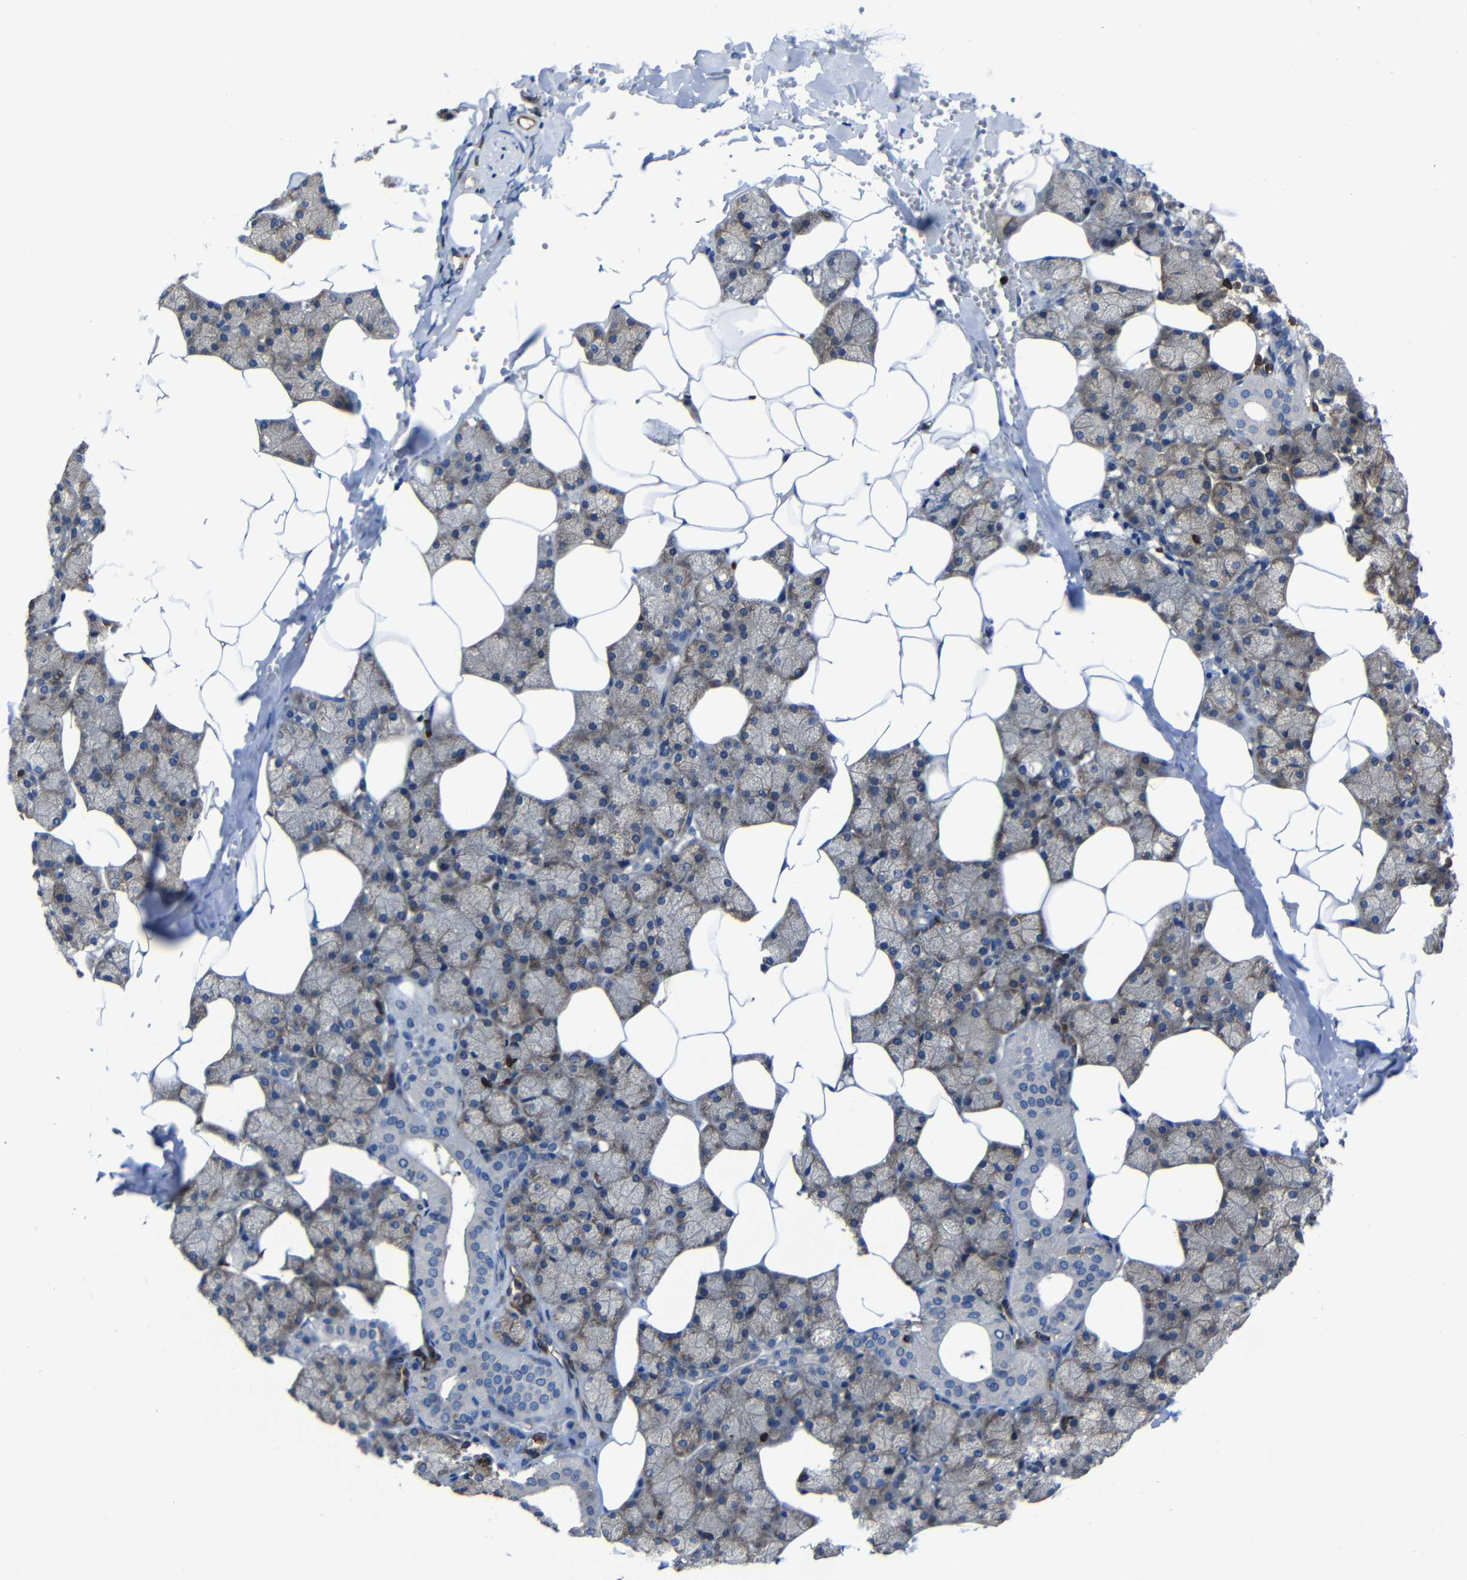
{"staining": {"intensity": "moderate", "quantity": "25%-75%", "location": "cytoplasmic/membranous"}, "tissue": "salivary gland", "cell_type": "Glandular cells", "image_type": "normal", "snomed": [{"axis": "morphology", "description": "Normal tissue, NOS"}, {"axis": "topography", "description": "Salivary gland"}], "caption": "The image shows immunohistochemical staining of benign salivary gland. There is moderate cytoplasmic/membranous positivity is seen in about 25%-75% of glandular cells.", "gene": "ARHGEF1", "patient": {"sex": "male", "age": 62}}